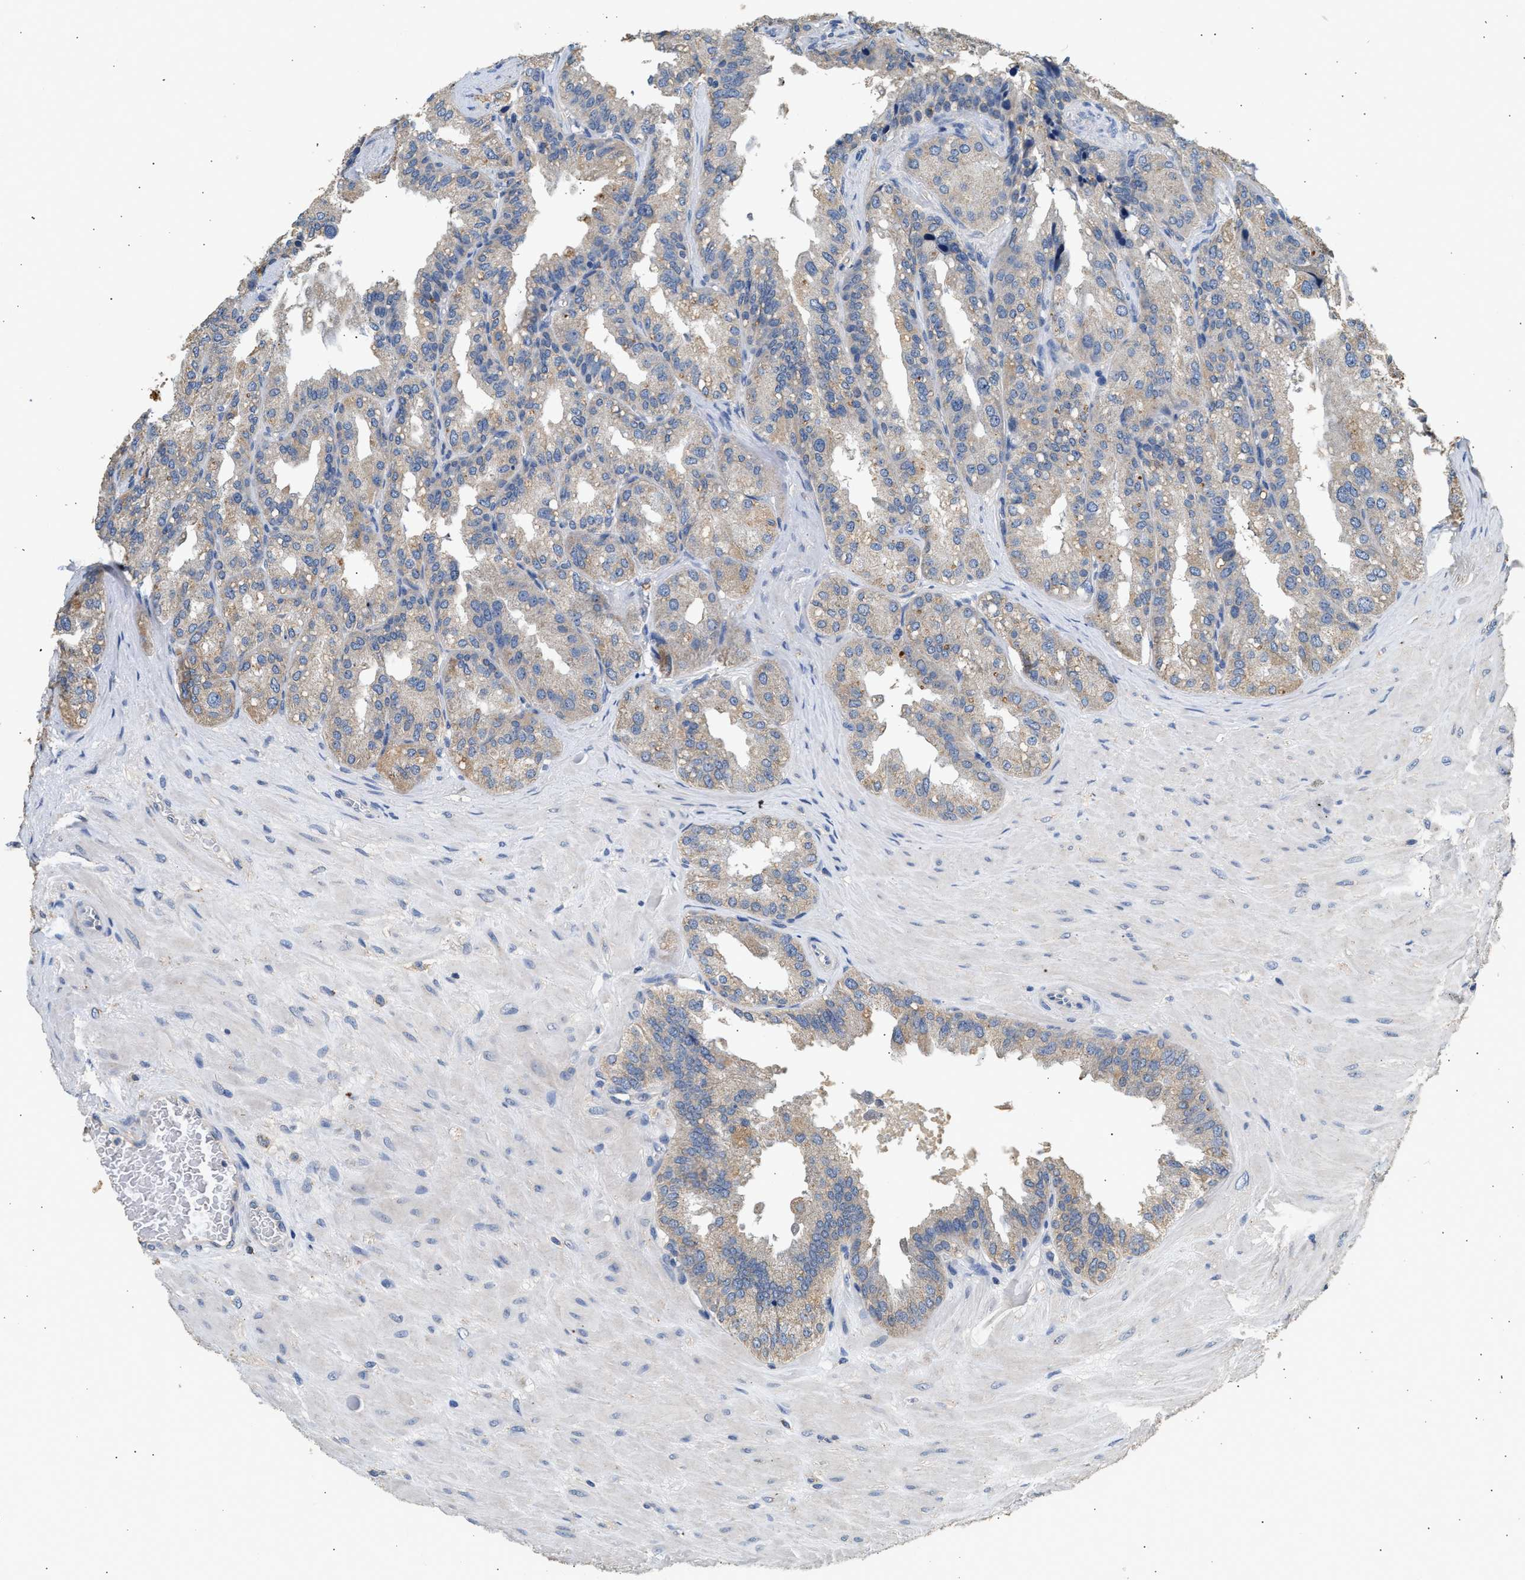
{"staining": {"intensity": "weak", "quantity": "25%-75%", "location": "cytoplasmic/membranous"}, "tissue": "seminal vesicle", "cell_type": "Glandular cells", "image_type": "normal", "snomed": [{"axis": "morphology", "description": "Normal tissue, NOS"}, {"axis": "topography", "description": "Prostate"}, {"axis": "topography", "description": "Seminal veicle"}], "caption": "Seminal vesicle stained with a protein marker exhibits weak staining in glandular cells.", "gene": "WDR31", "patient": {"sex": "male", "age": 51}}